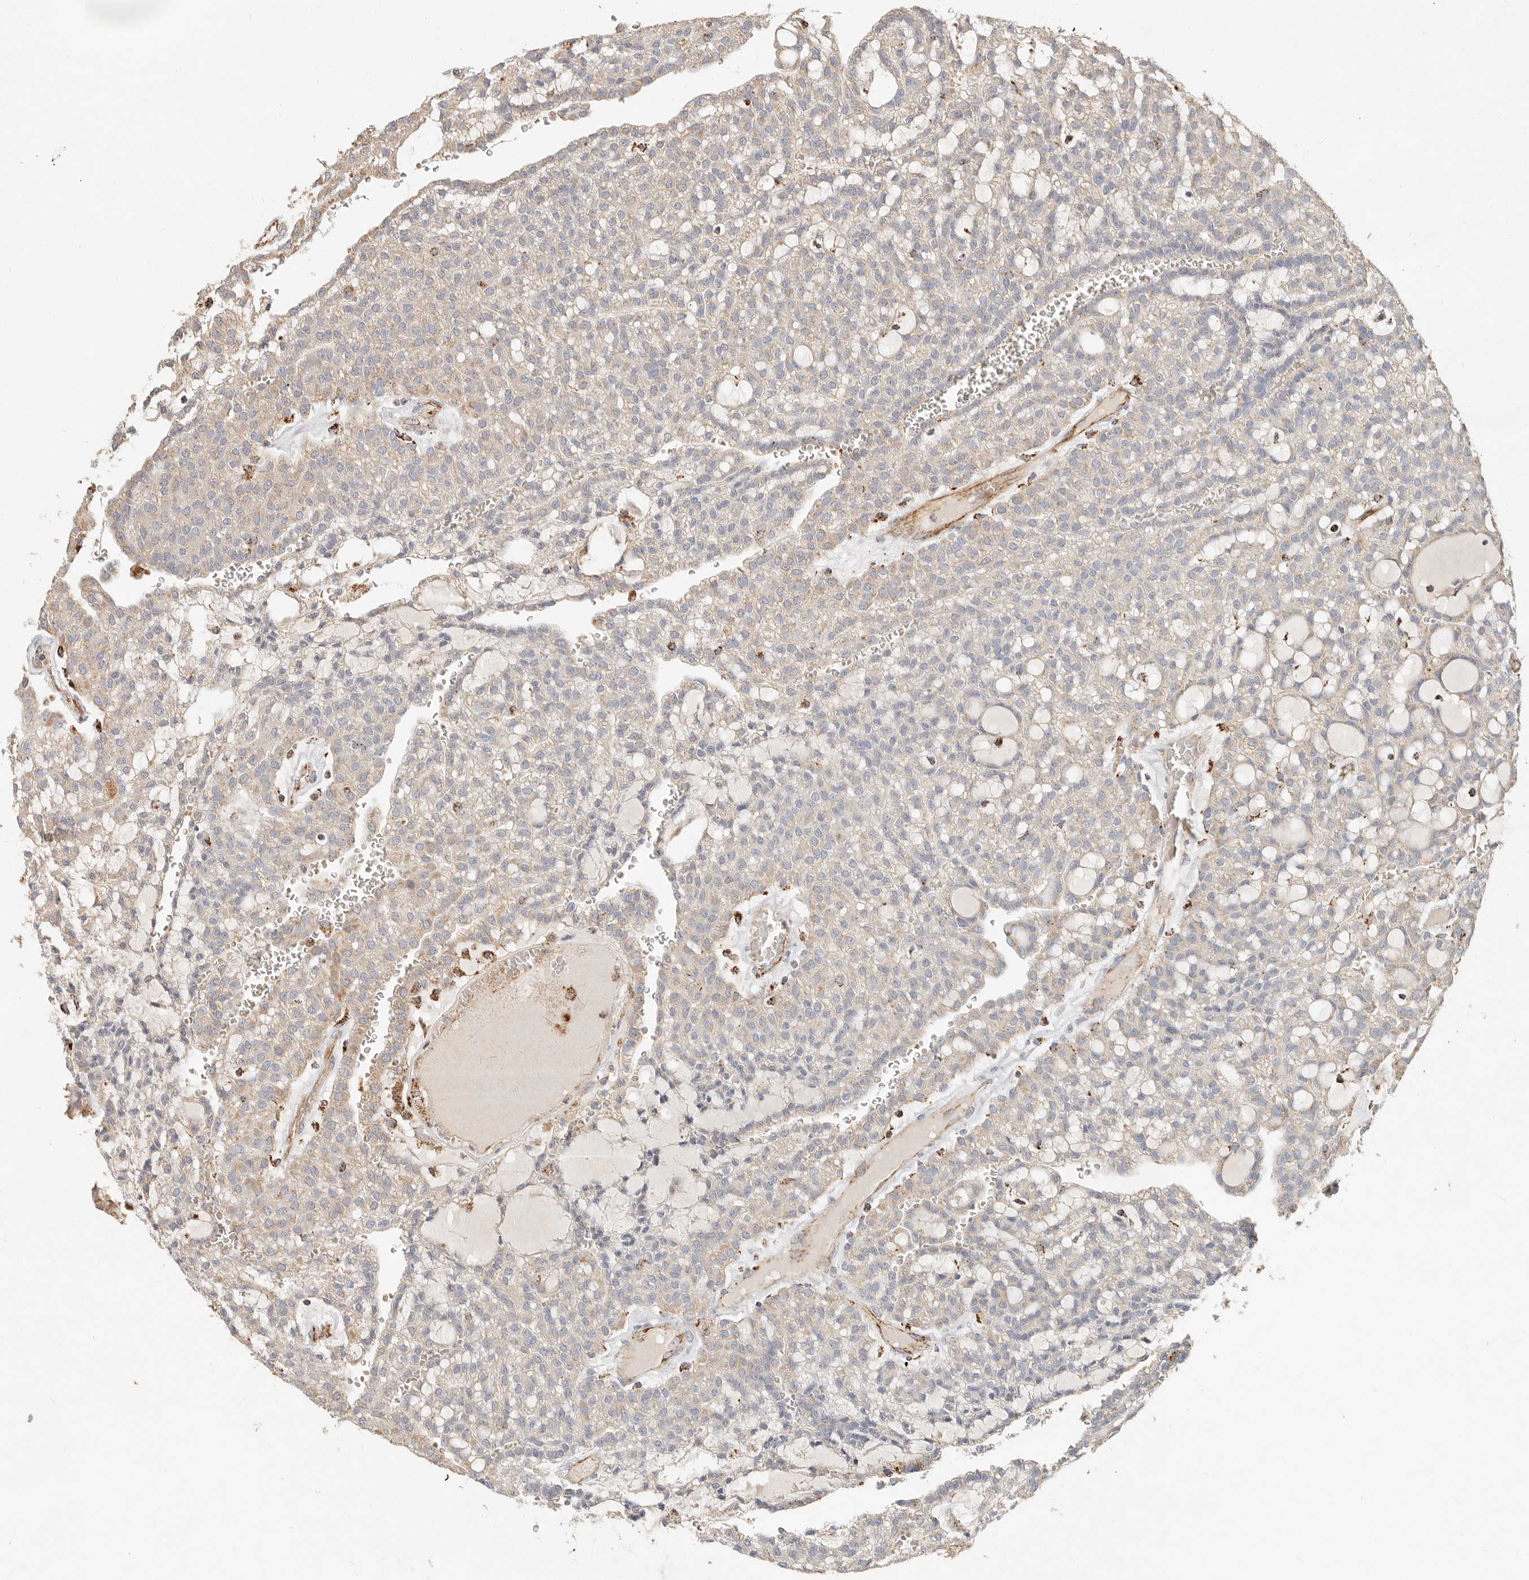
{"staining": {"intensity": "weak", "quantity": "<25%", "location": "cytoplasmic/membranous"}, "tissue": "renal cancer", "cell_type": "Tumor cells", "image_type": "cancer", "snomed": [{"axis": "morphology", "description": "Adenocarcinoma, NOS"}, {"axis": "topography", "description": "Kidney"}], "caption": "Tumor cells show no significant protein positivity in renal cancer (adenocarcinoma). (DAB IHC with hematoxylin counter stain).", "gene": "ARHGEF10L", "patient": {"sex": "male", "age": 63}}